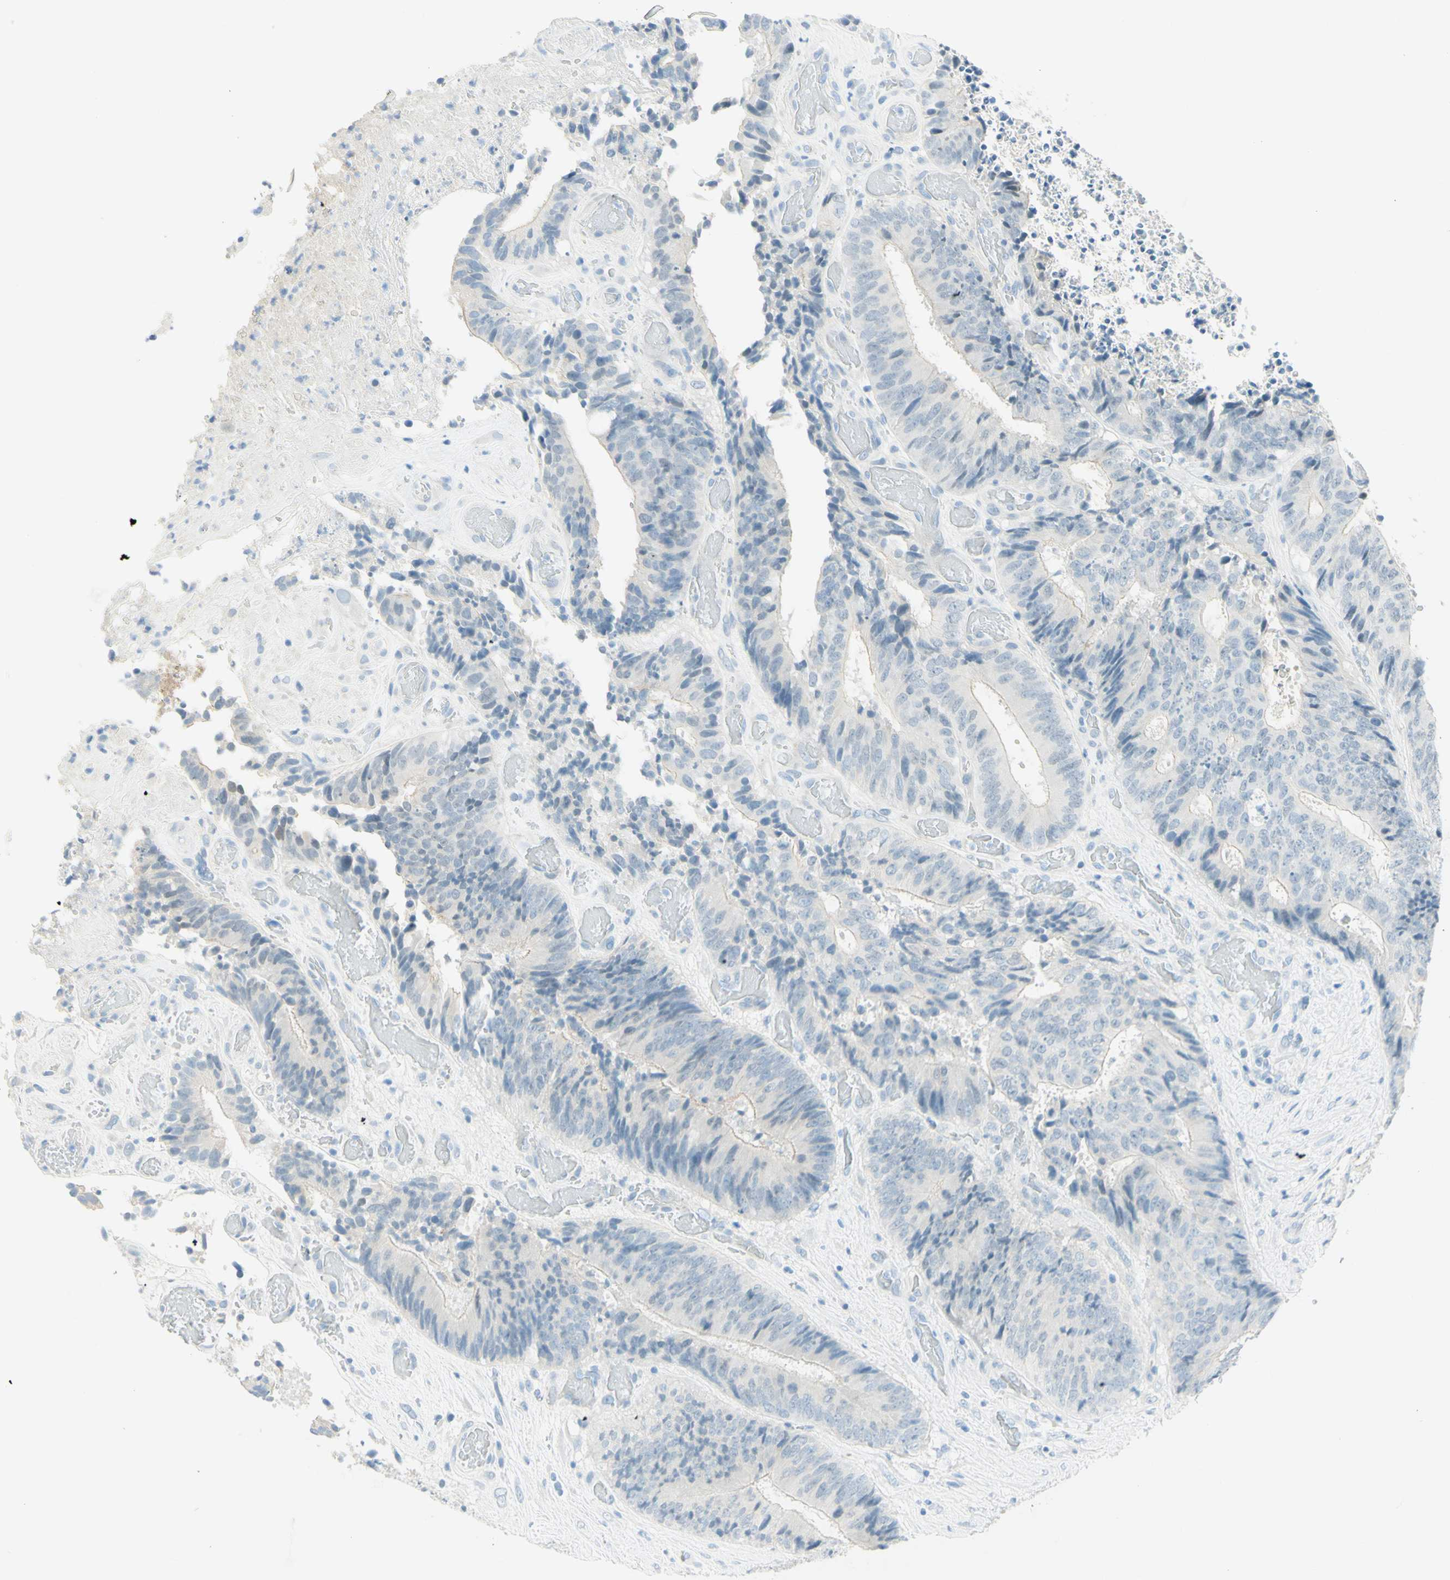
{"staining": {"intensity": "negative", "quantity": "none", "location": "none"}, "tissue": "colorectal cancer", "cell_type": "Tumor cells", "image_type": "cancer", "snomed": [{"axis": "morphology", "description": "Adenocarcinoma, NOS"}, {"axis": "topography", "description": "Rectum"}], "caption": "An immunohistochemistry (IHC) micrograph of colorectal cancer (adenocarcinoma) is shown. There is no staining in tumor cells of colorectal cancer (adenocarcinoma).", "gene": "TMEM132D", "patient": {"sex": "male", "age": 72}}